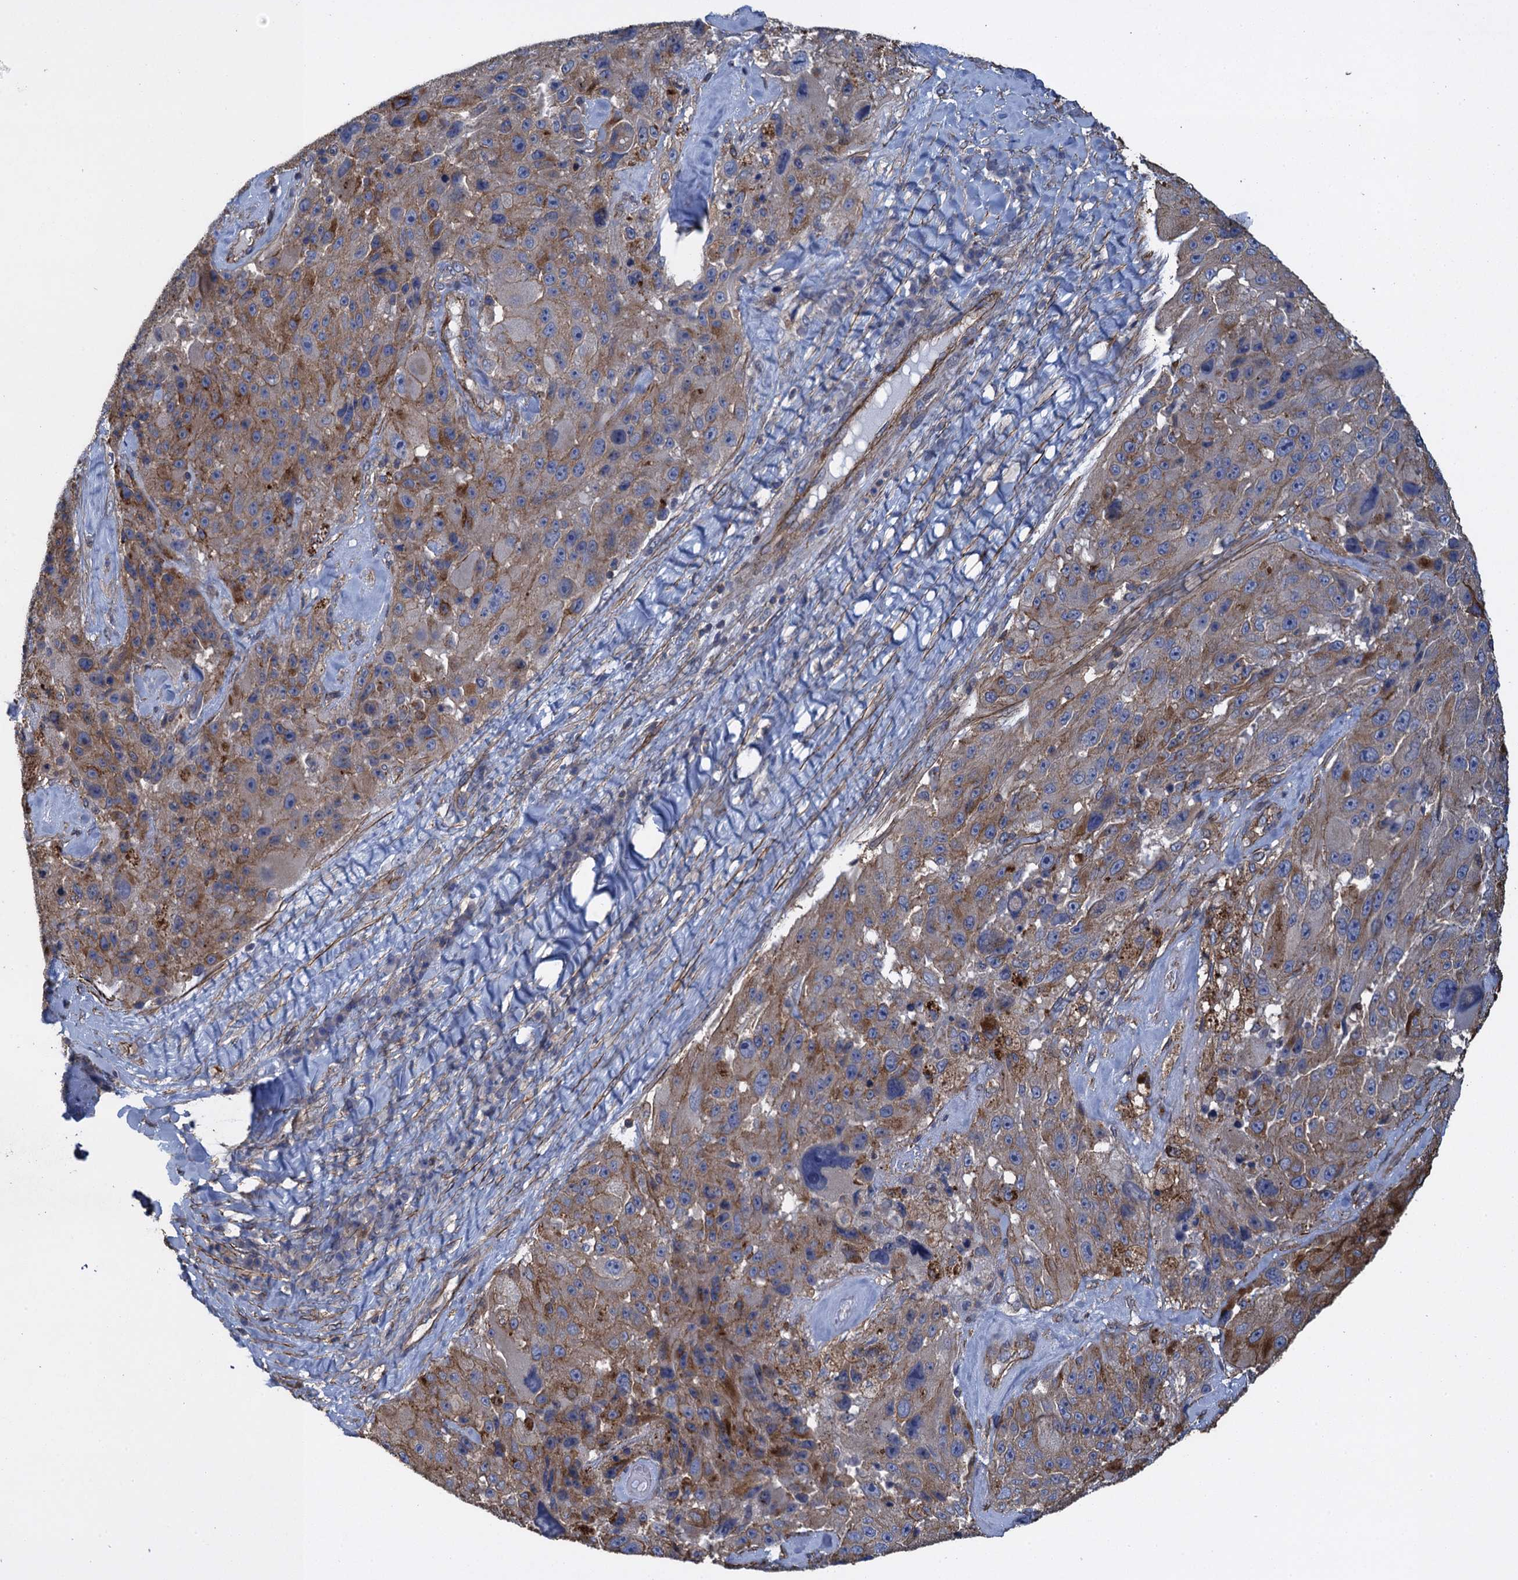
{"staining": {"intensity": "moderate", "quantity": "25%-75%", "location": "cytoplasmic/membranous"}, "tissue": "melanoma", "cell_type": "Tumor cells", "image_type": "cancer", "snomed": [{"axis": "morphology", "description": "Malignant melanoma, Metastatic site"}, {"axis": "topography", "description": "Lymph node"}], "caption": "Immunohistochemistry (IHC) micrograph of human malignant melanoma (metastatic site) stained for a protein (brown), which demonstrates medium levels of moderate cytoplasmic/membranous staining in about 25%-75% of tumor cells.", "gene": "PROSER2", "patient": {"sex": "male", "age": 62}}